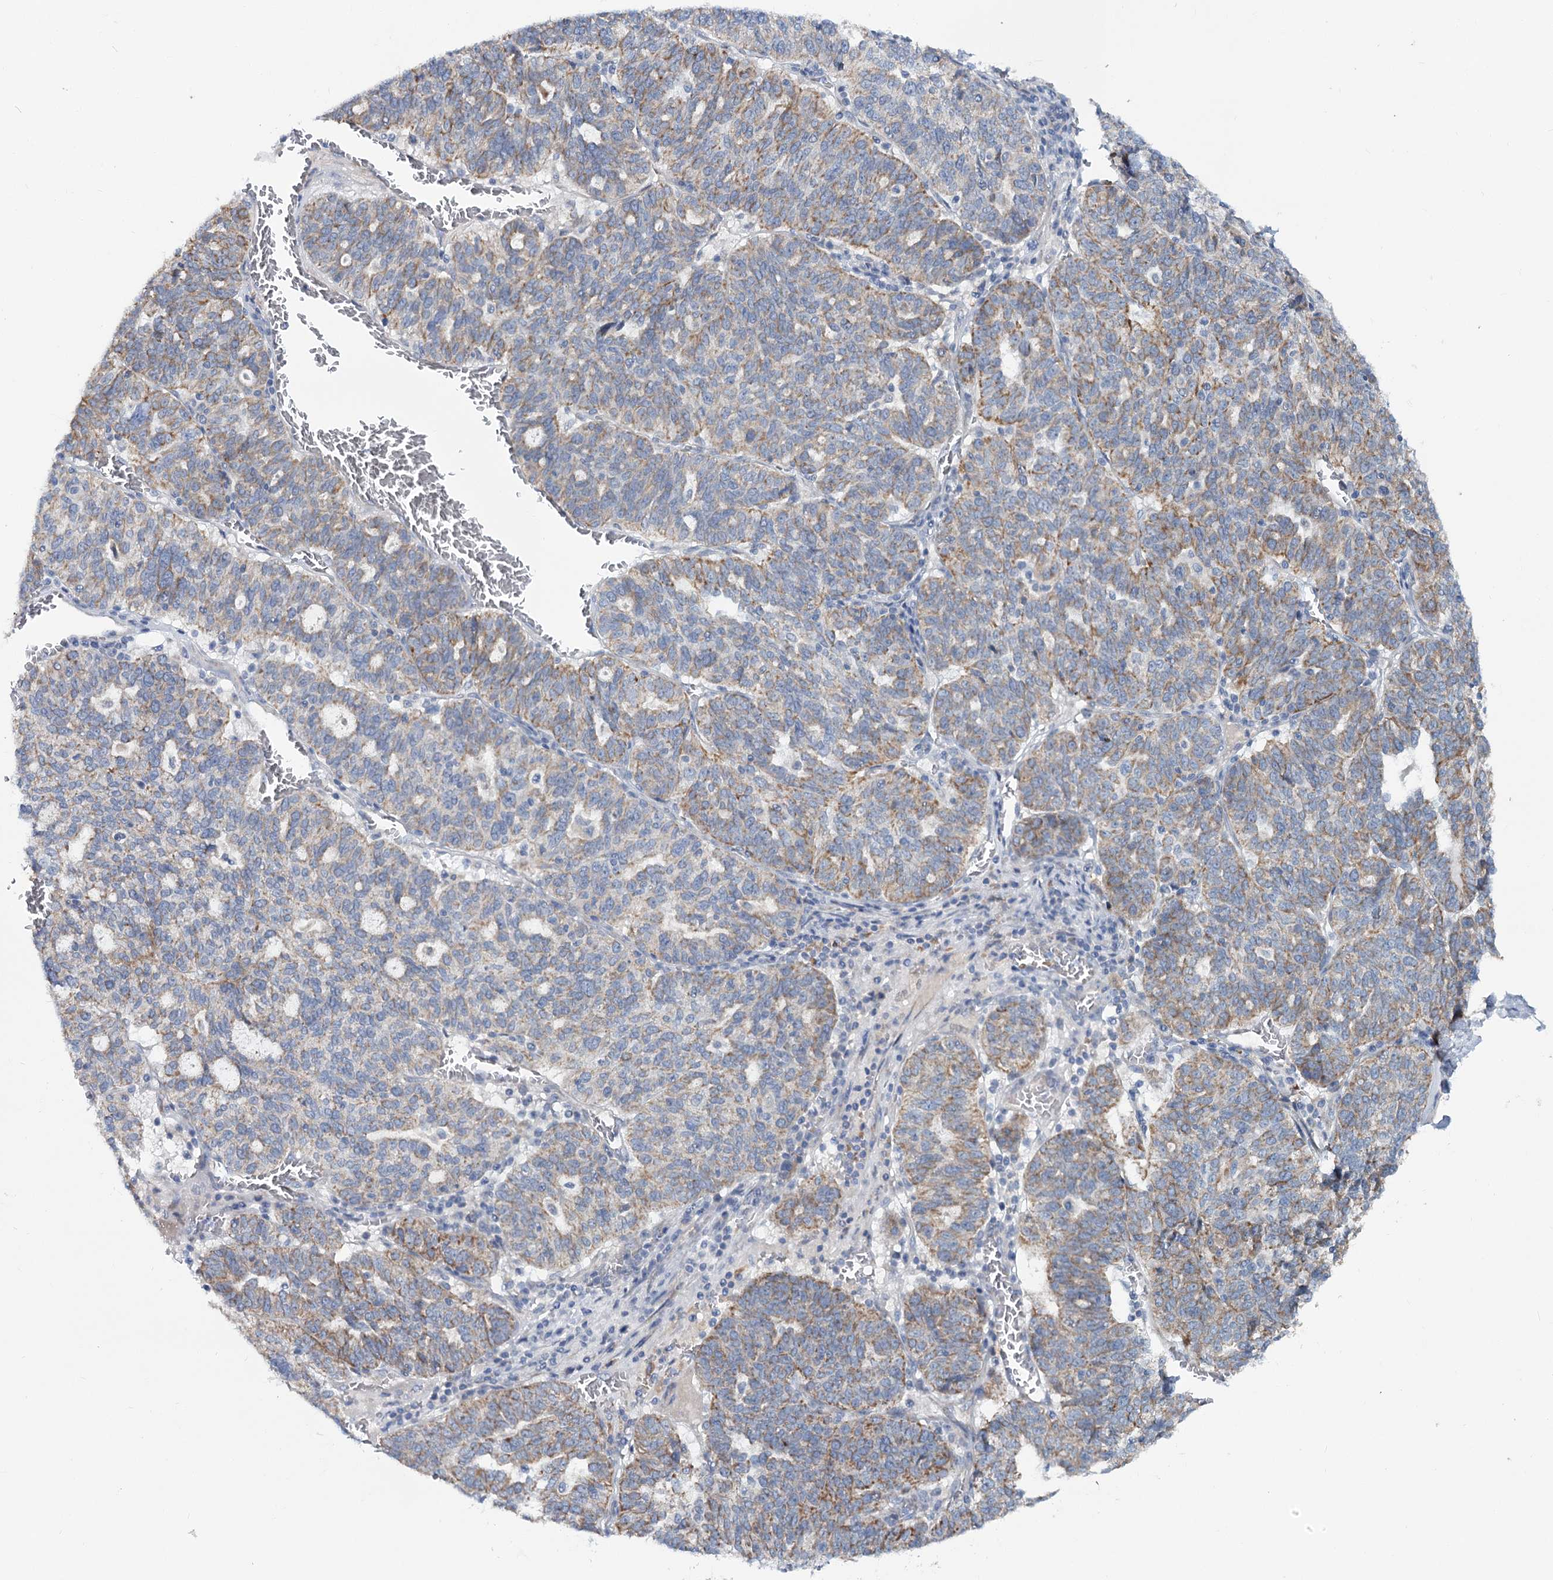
{"staining": {"intensity": "moderate", "quantity": "25%-75%", "location": "cytoplasmic/membranous"}, "tissue": "ovarian cancer", "cell_type": "Tumor cells", "image_type": "cancer", "snomed": [{"axis": "morphology", "description": "Cystadenocarcinoma, serous, NOS"}, {"axis": "topography", "description": "Ovary"}], "caption": "About 25%-75% of tumor cells in ovarian cancer reveal moderate cytoplasmic/membranous protein expression as visualized by brown immunohistochemical staining.", "gene": "CIB4", "patient": {"sex": "female", "age": 59}}